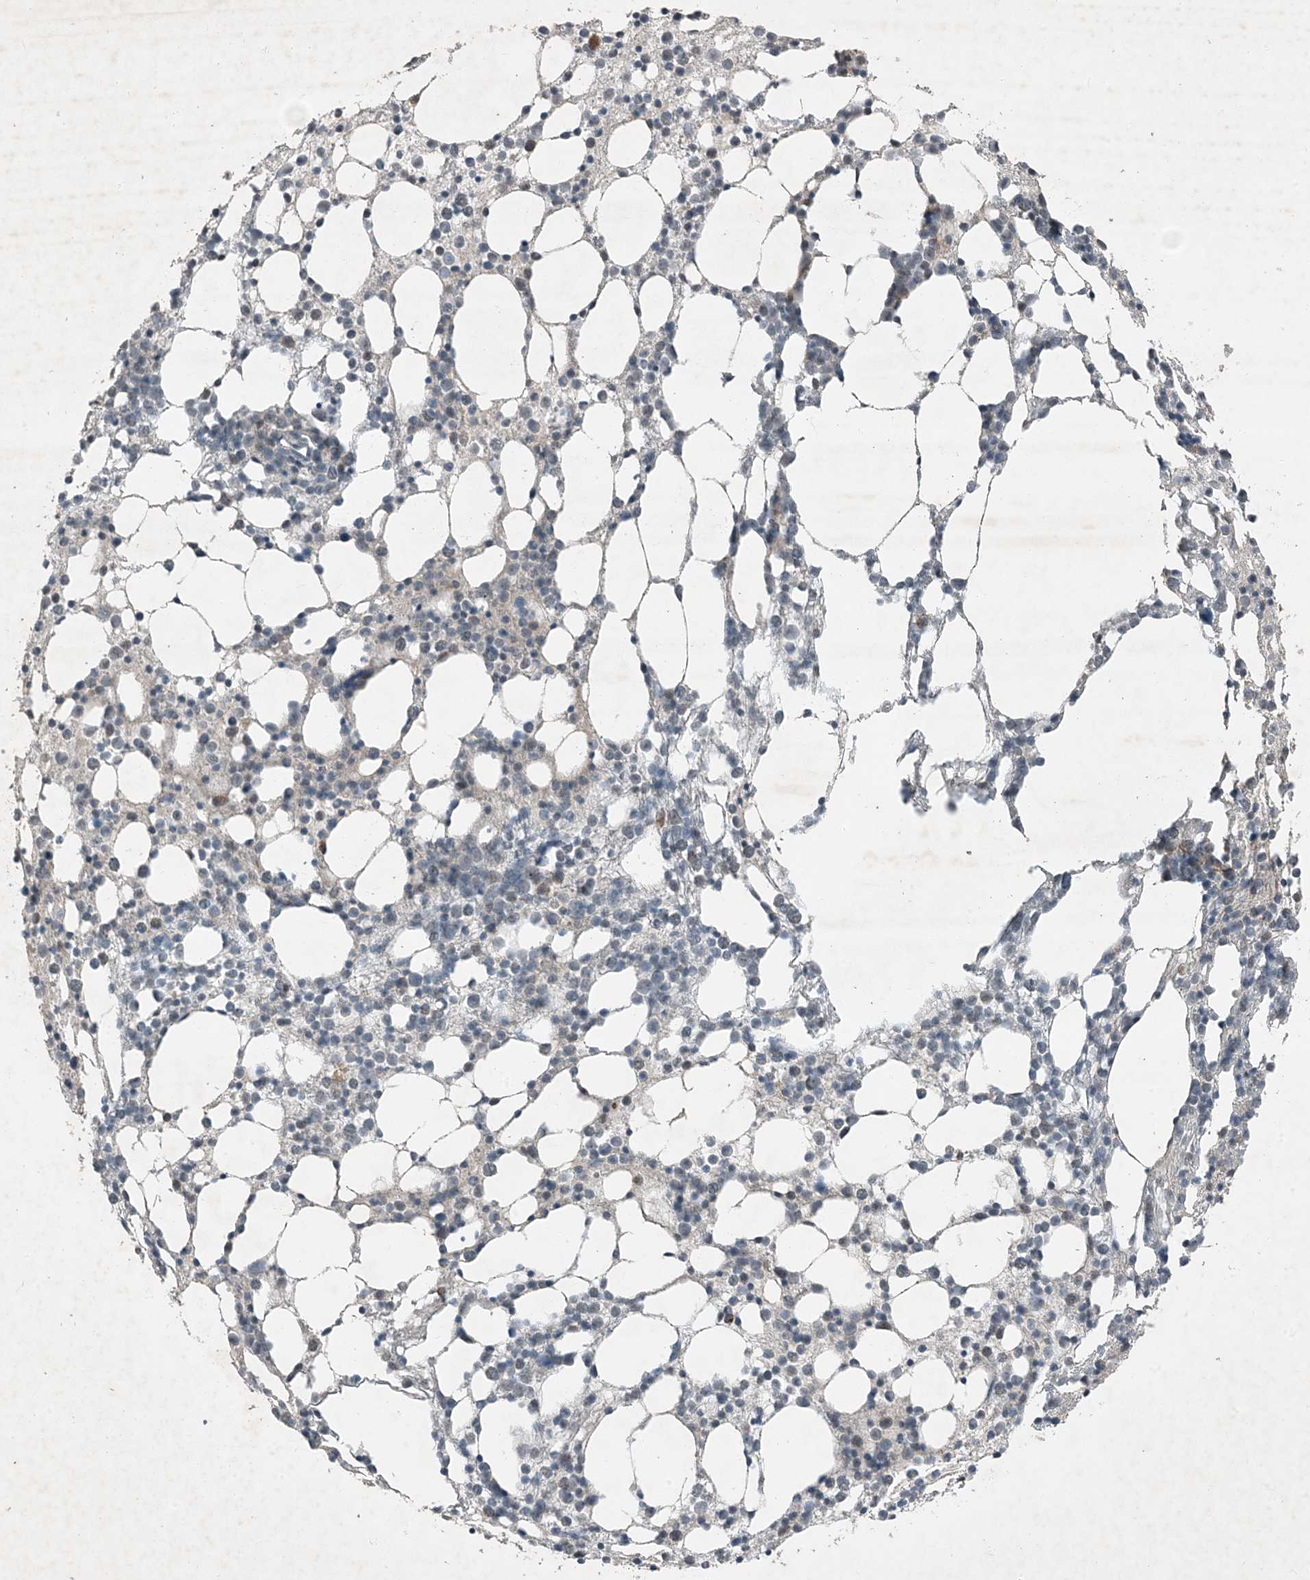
{"staining": {"intensity": "negative", "quantity": "none", "location": "none"}, "tissue": "bone marrow", "cell_type": "Hematopoietic cells", "image_type": "normal", "snomed": [{"axis": "morphology", "description": "Normal tissue, NOS"}, {"axis": "topography", "description": "Bone marrow"}], "caption": "DAB immunohistochemical staining of benign human bone marrow demonstrates no significant expression in hematopoietic cells. (DAB IHC visualized using brightfield microscopy, high magnification).", "gene": "MDN1", "patient": {"sex": "female", "age": 57}}